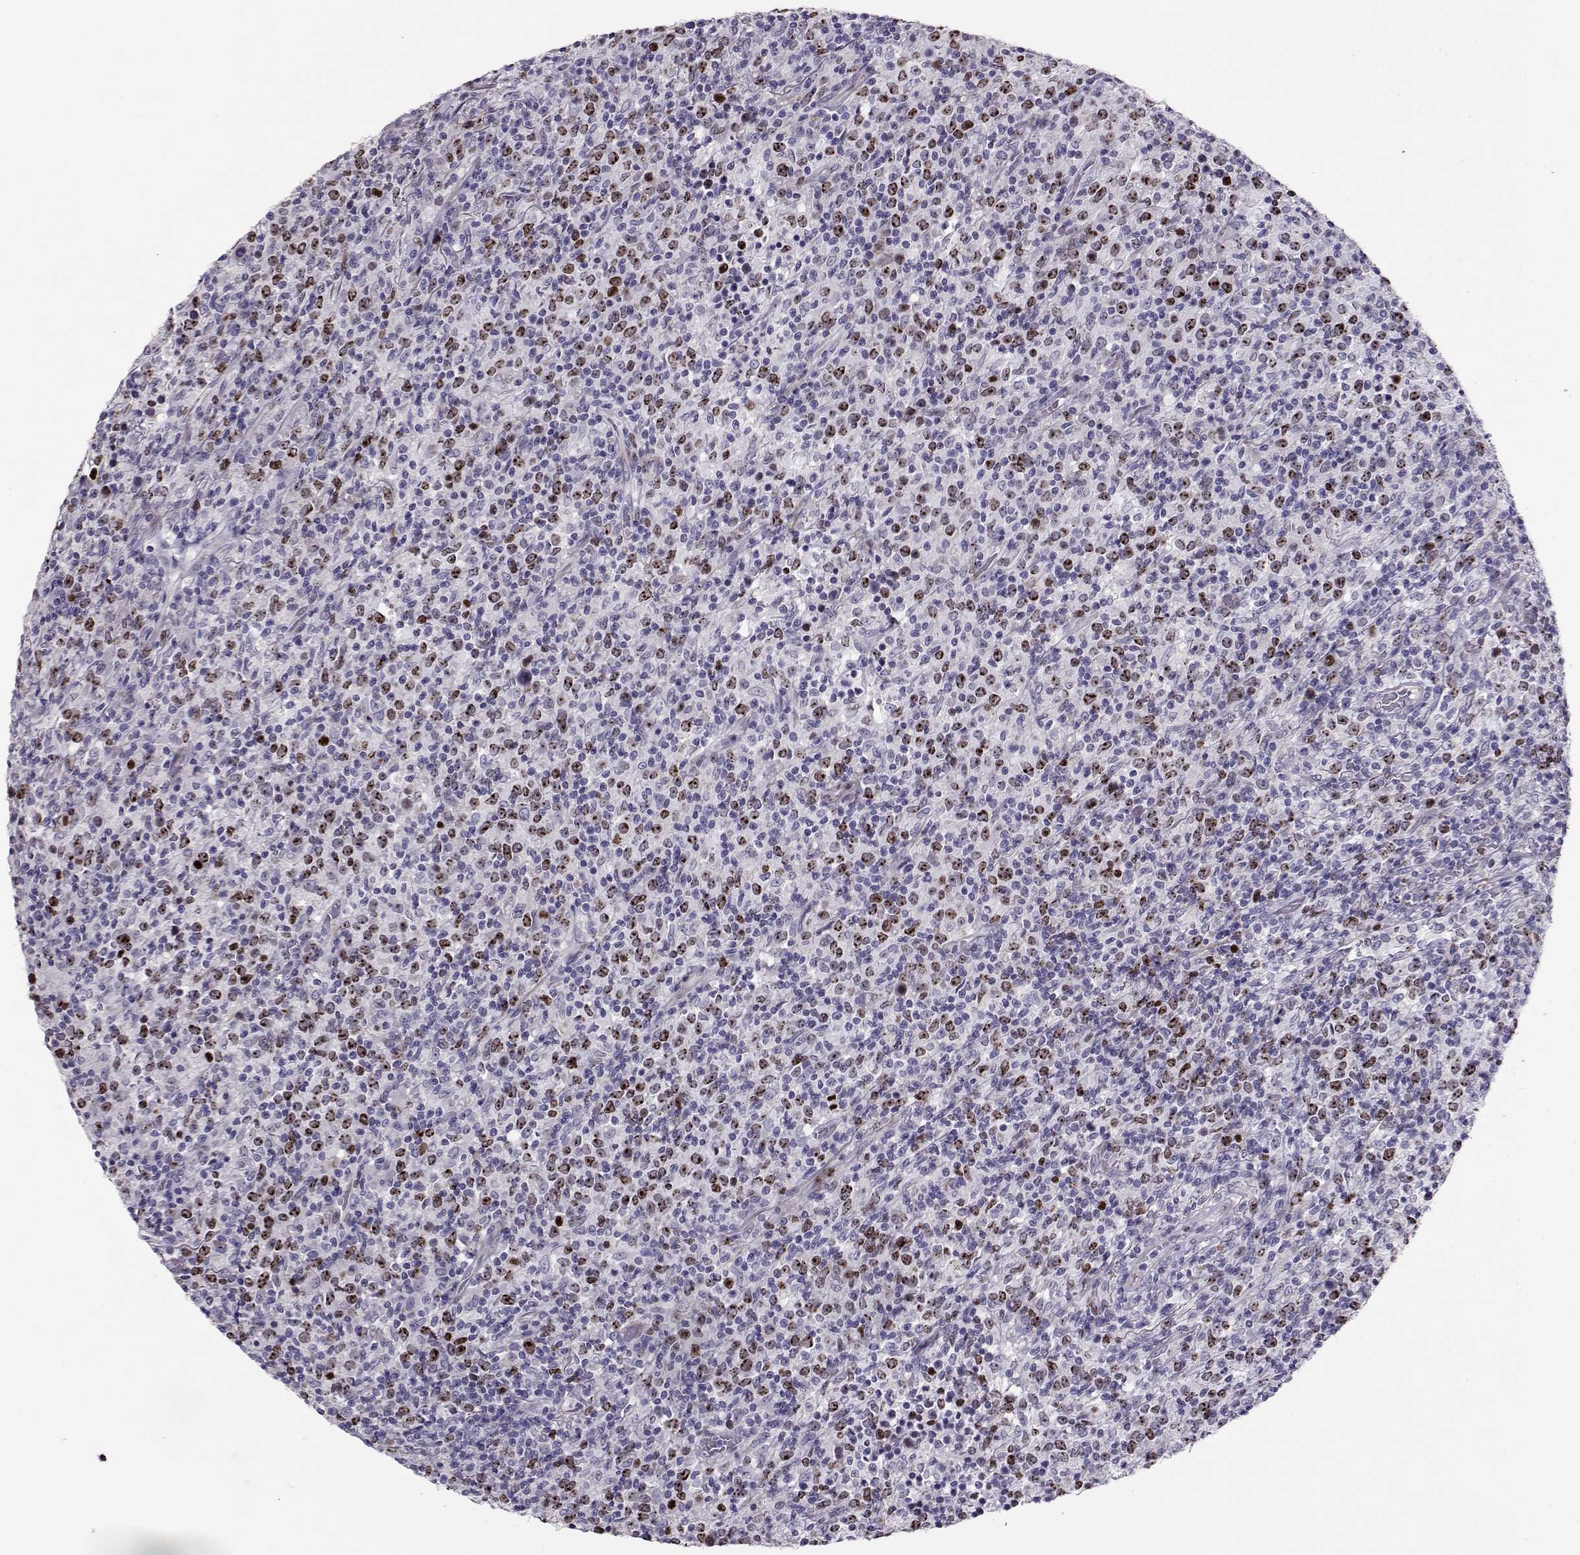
{"staining": {"intensity": "moderate", "quantity": "25%-75%", "location": "nuclear"}, "tissue": "lymphoma", "cell_type": "Tumor cells", "image_type": "cancer", "snomed": [{"axis": "morphology", "description": "Malignant lymphoma, non-Hodgkin's type, High grade"}, {"axis": "topography", "description": "Lung"}], "caption": "High-power microscopy captured an immunohistochemistry image of malignant lymphoma, non-Hodgkin's type (high-grade), revealing moderate nuclear positivity in approximately 25%-75% of tumor cells.", "gene": "NPW", "patient": {"sex": "male", "age": 79}}